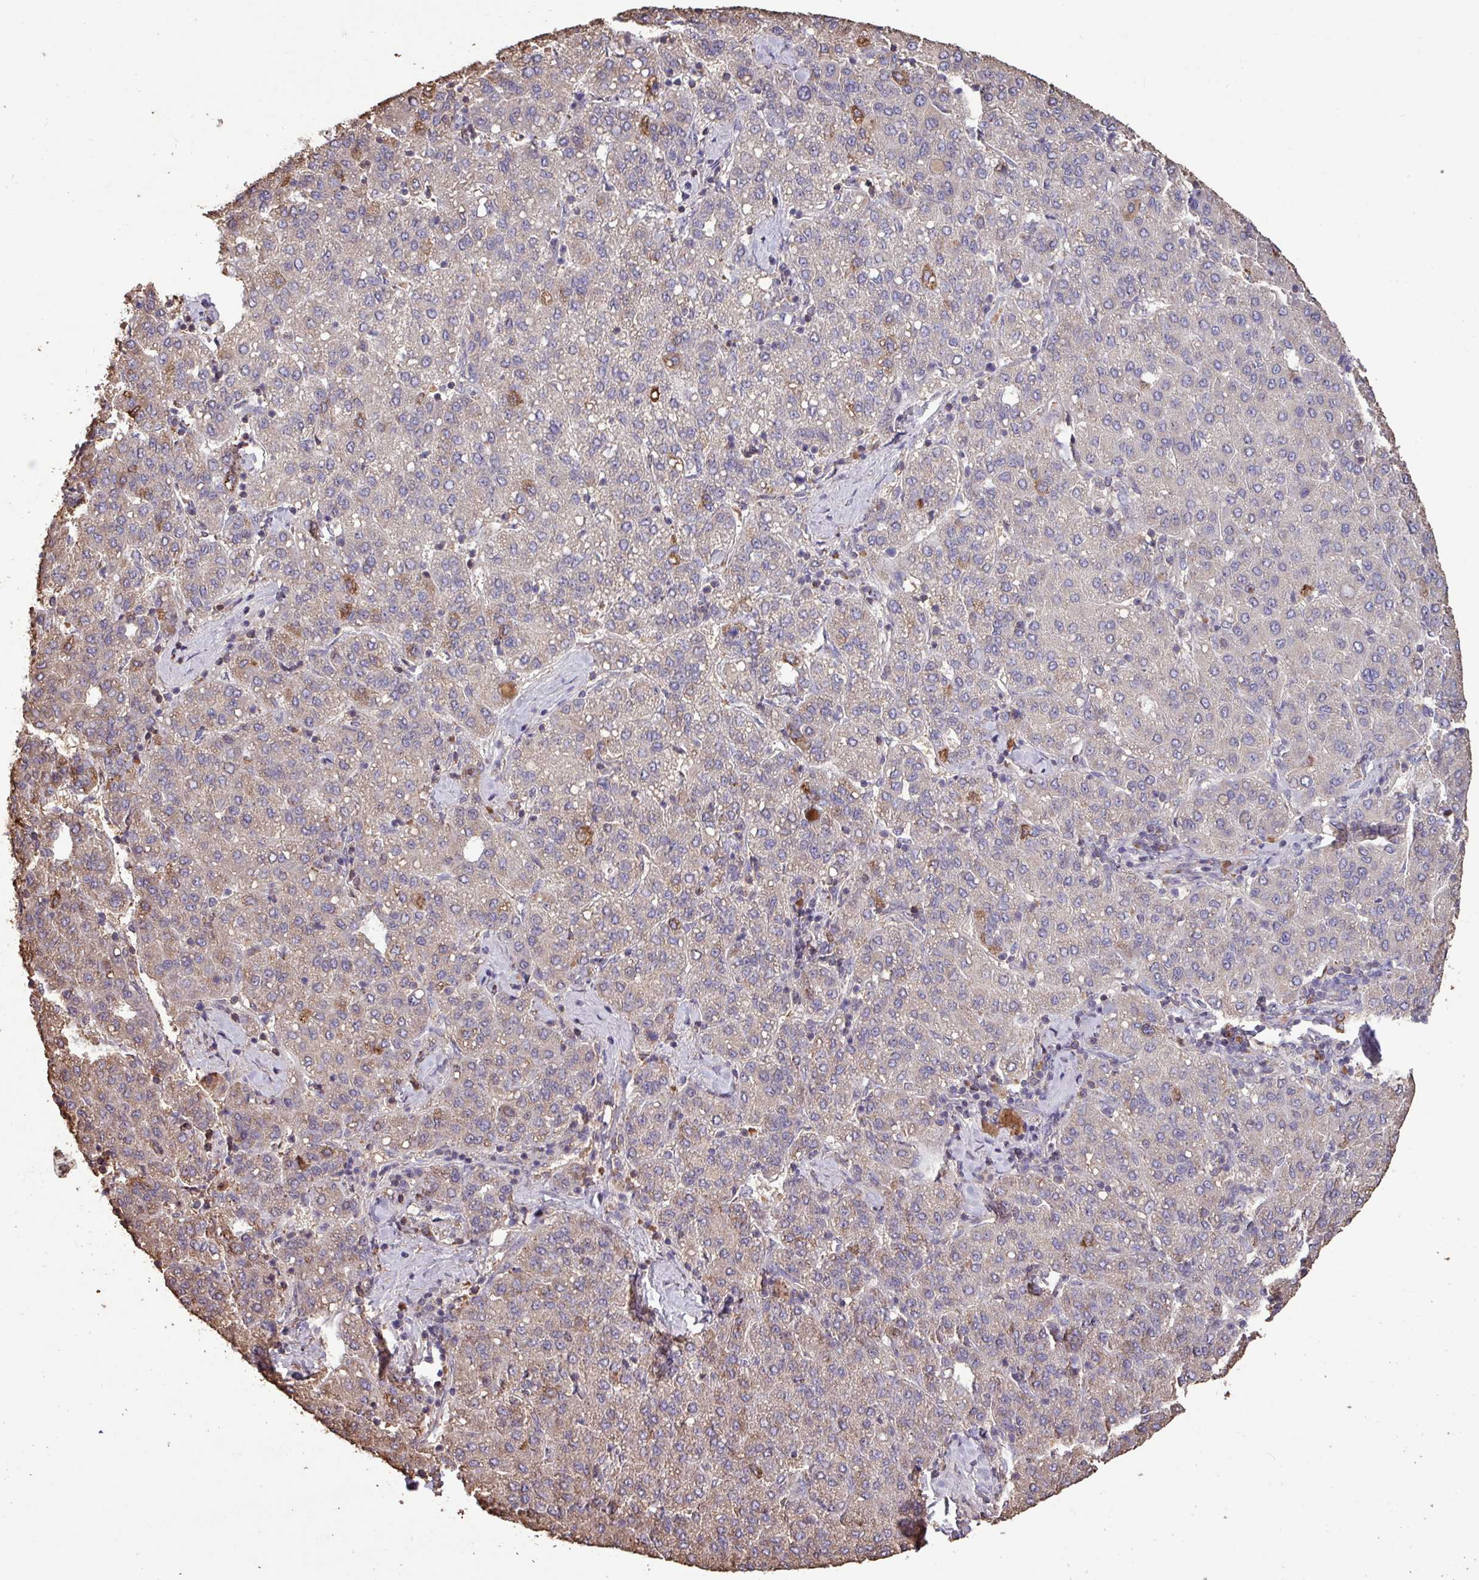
{"staining": {"intensity": "weak", "quantity": "<25%", "location": "cytoplasmic/membranous"}, "tissue": "liver cancer", "cell_type": "Tumor cells", "image_type": "cancer", "snomed": [{"axis": "morphology", "description": "Carcinoma, Hepatocellular, NOS"}, {"axis": "topography", "description": "Liver"}], "caption": "Immunohistochemistry photomicrograph of human liver cancer (hepatocellular carcinoma) stained for a protein (brown), which displays no staining in tumor cells.", "gene": "CAMK2B", "patient": {"sex": "male", "age": 65}}